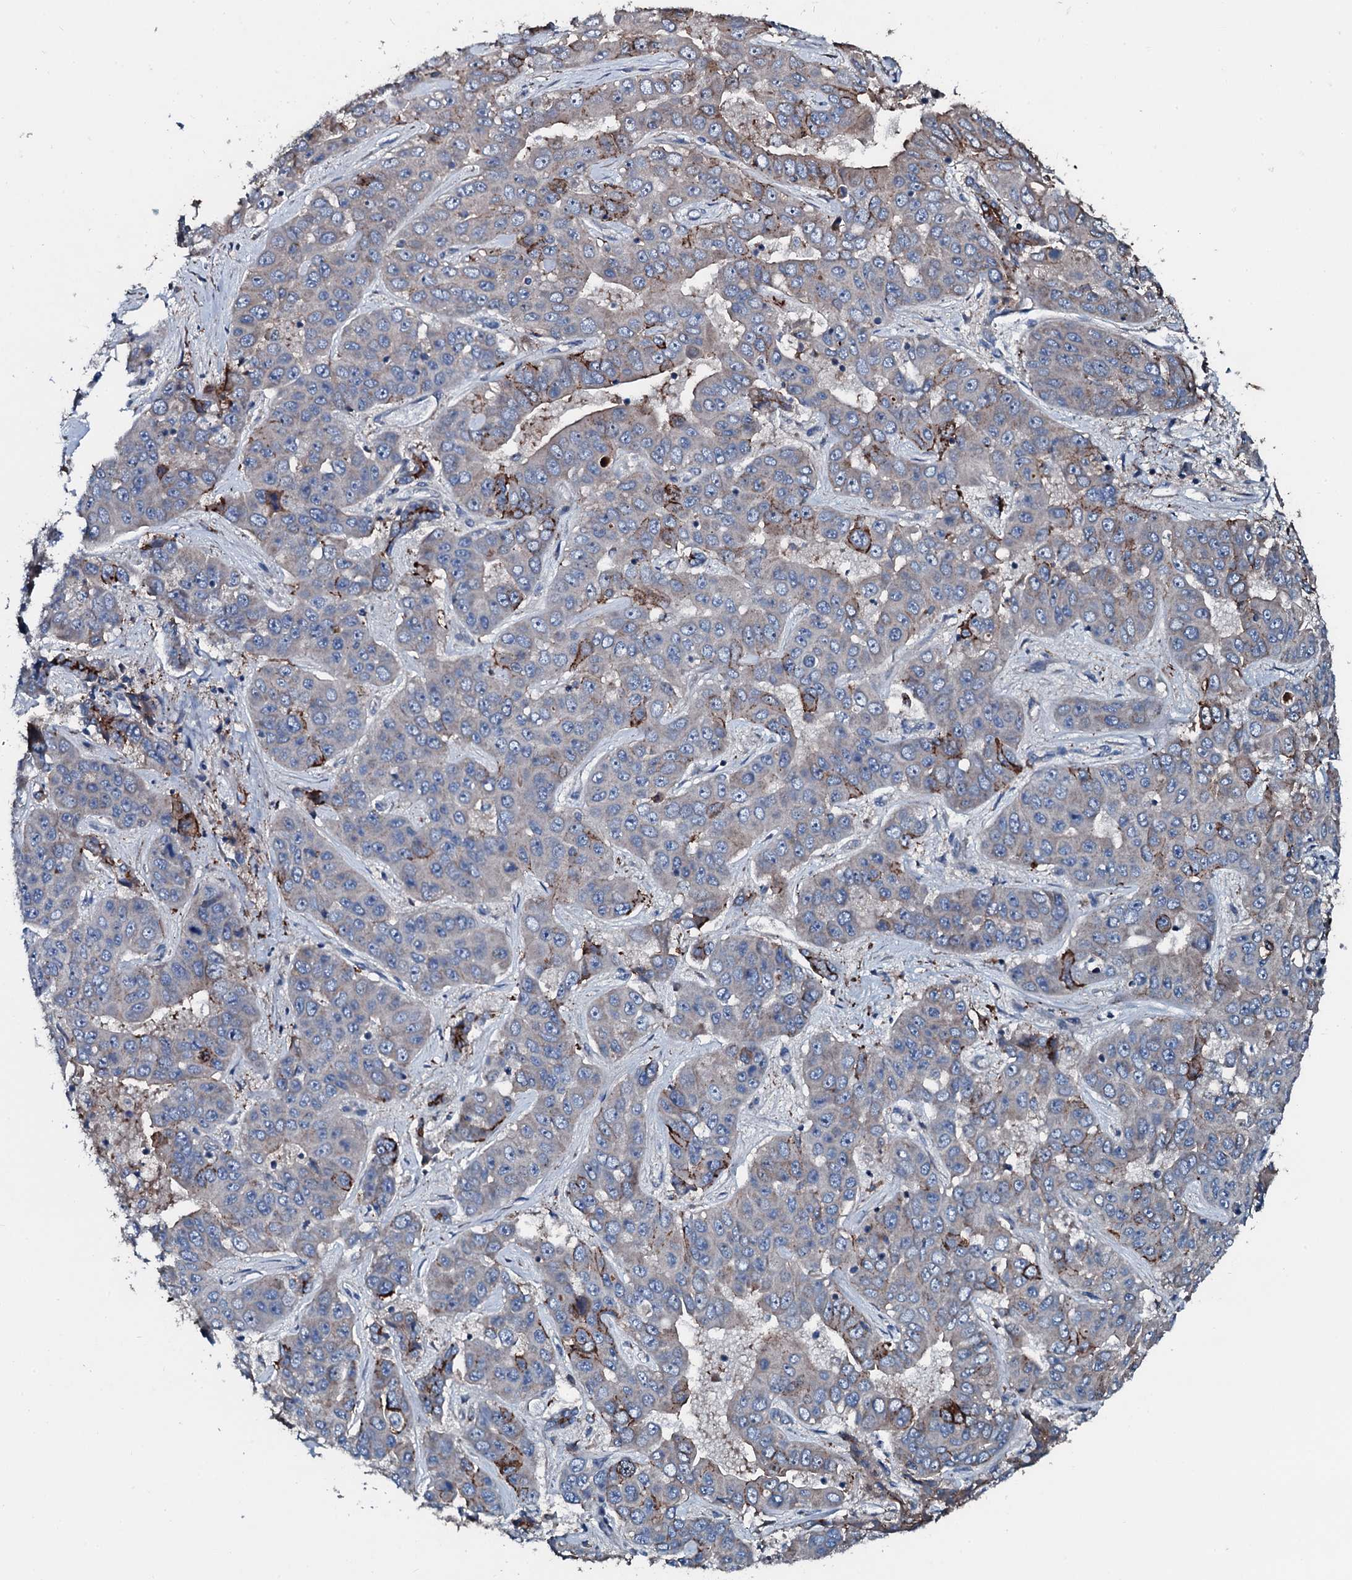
{"staining": {"intensity": "moderate", "quantity": "<25%", "location": "cytoplasmic/membranous"}, "tissue": "liver cancer", "cell_type": "Tumor cells", "image_type": "cancer", "snomed": [{"axis": "morphology", "description": "Cholangiocarcinoma"}, {"axis": "topography", "description": "Liver"}], "caption": "Immunohistochemical staining of human liver cholangiocarcinoma exhibits moderate cytoplasmic/membranous protein positivity in approximately <25% of tumor cells.", "gene": "AARS1", "patient": {"sex": "female", "age": 52}}